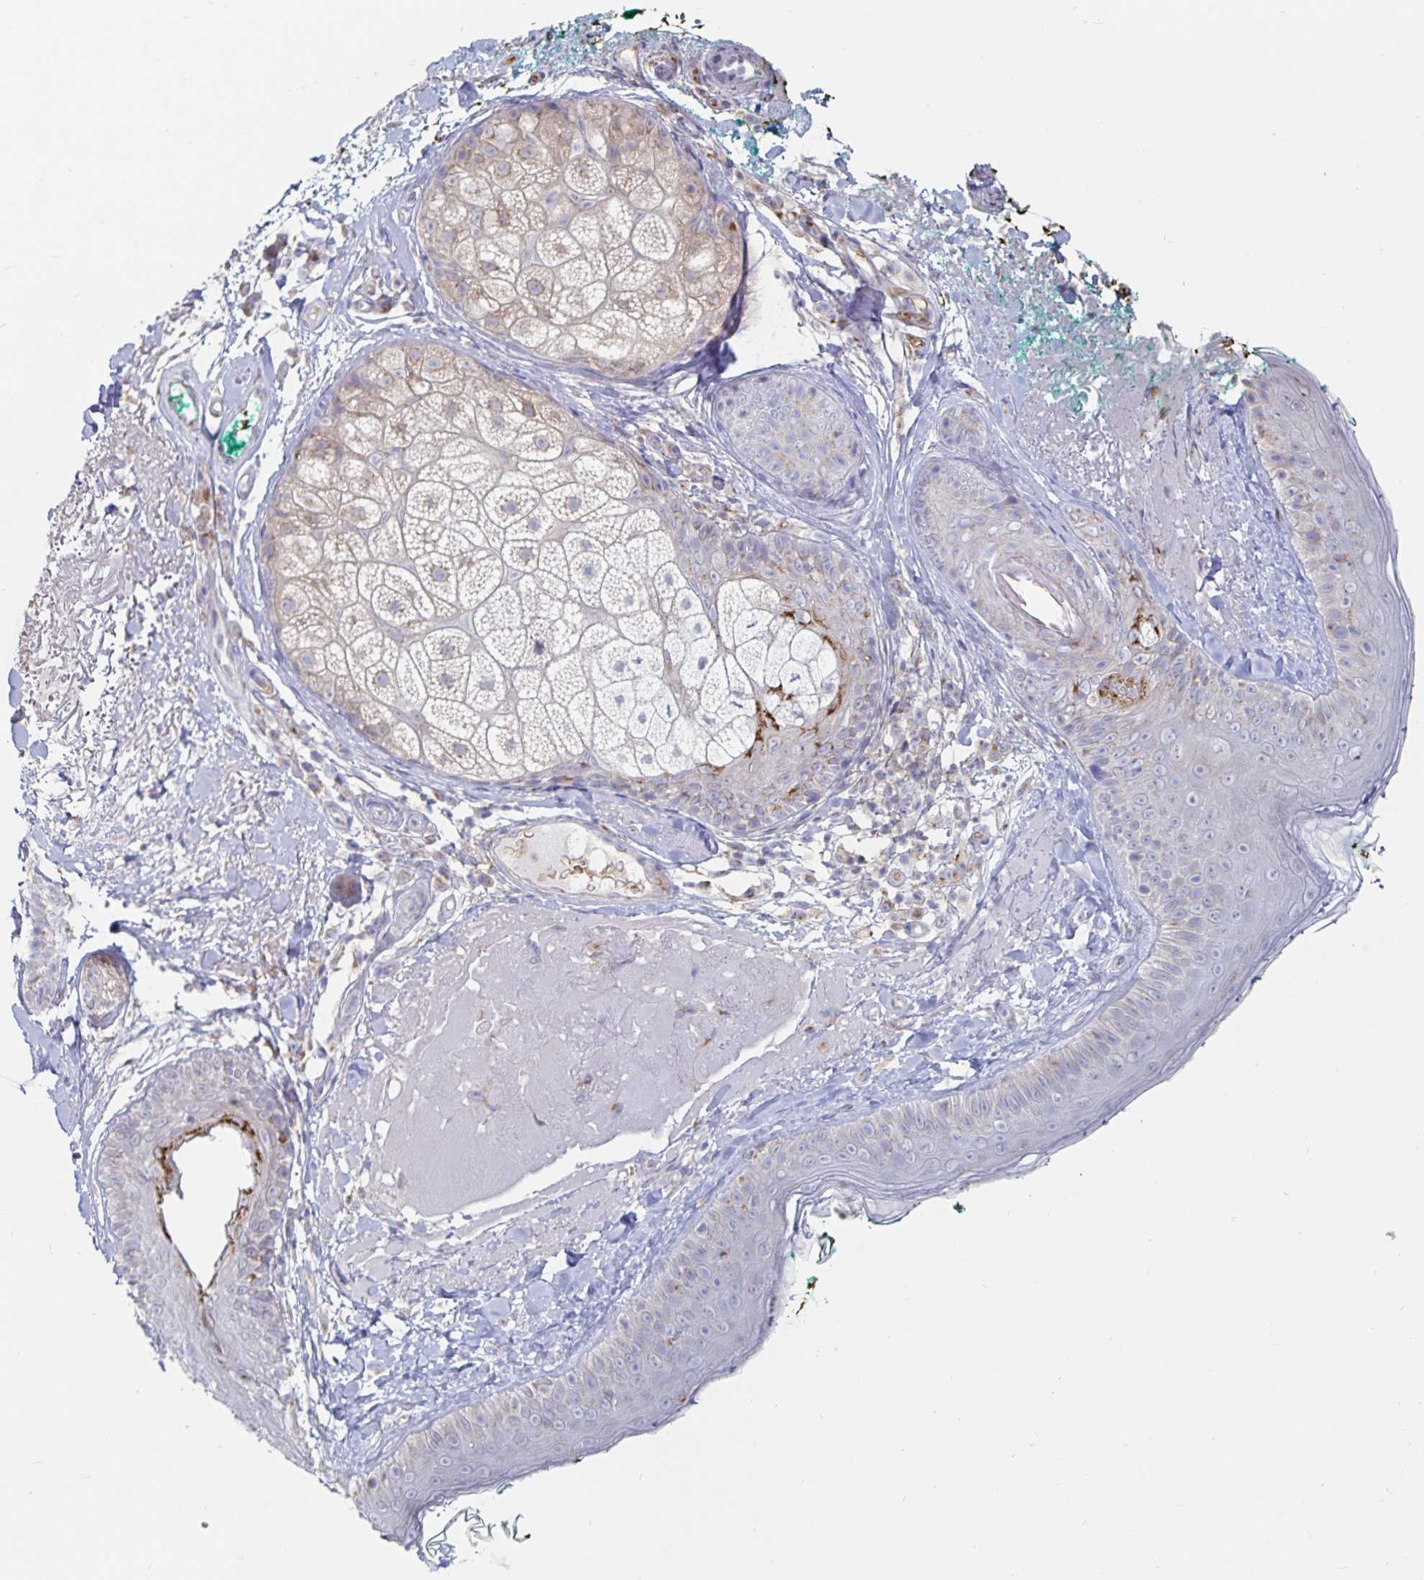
{"staining": {"intensity": "negative", "quantity": "none", "location": "none"}, "tissue": "skin", "cell_type": "Fibroblasts", "image_type": "normal", "snomed": [{"axis": "morphology", "description": "Normal tissue, NOS"}, {"axis": "topography", "description": "Skin"}], "caption": "High magnification brightfield microscopy of benign skin stained with DAB (3,3'-diaminobenzidine) (brown) and counterstained with hematoxylin (blue): fibroblasts show no significant staining. (DAB immunohistochemistry (IHC) with hematoxylin counter stain).", "gene": "SPPL3", "patient": {"sex": "male", "age": 73}}